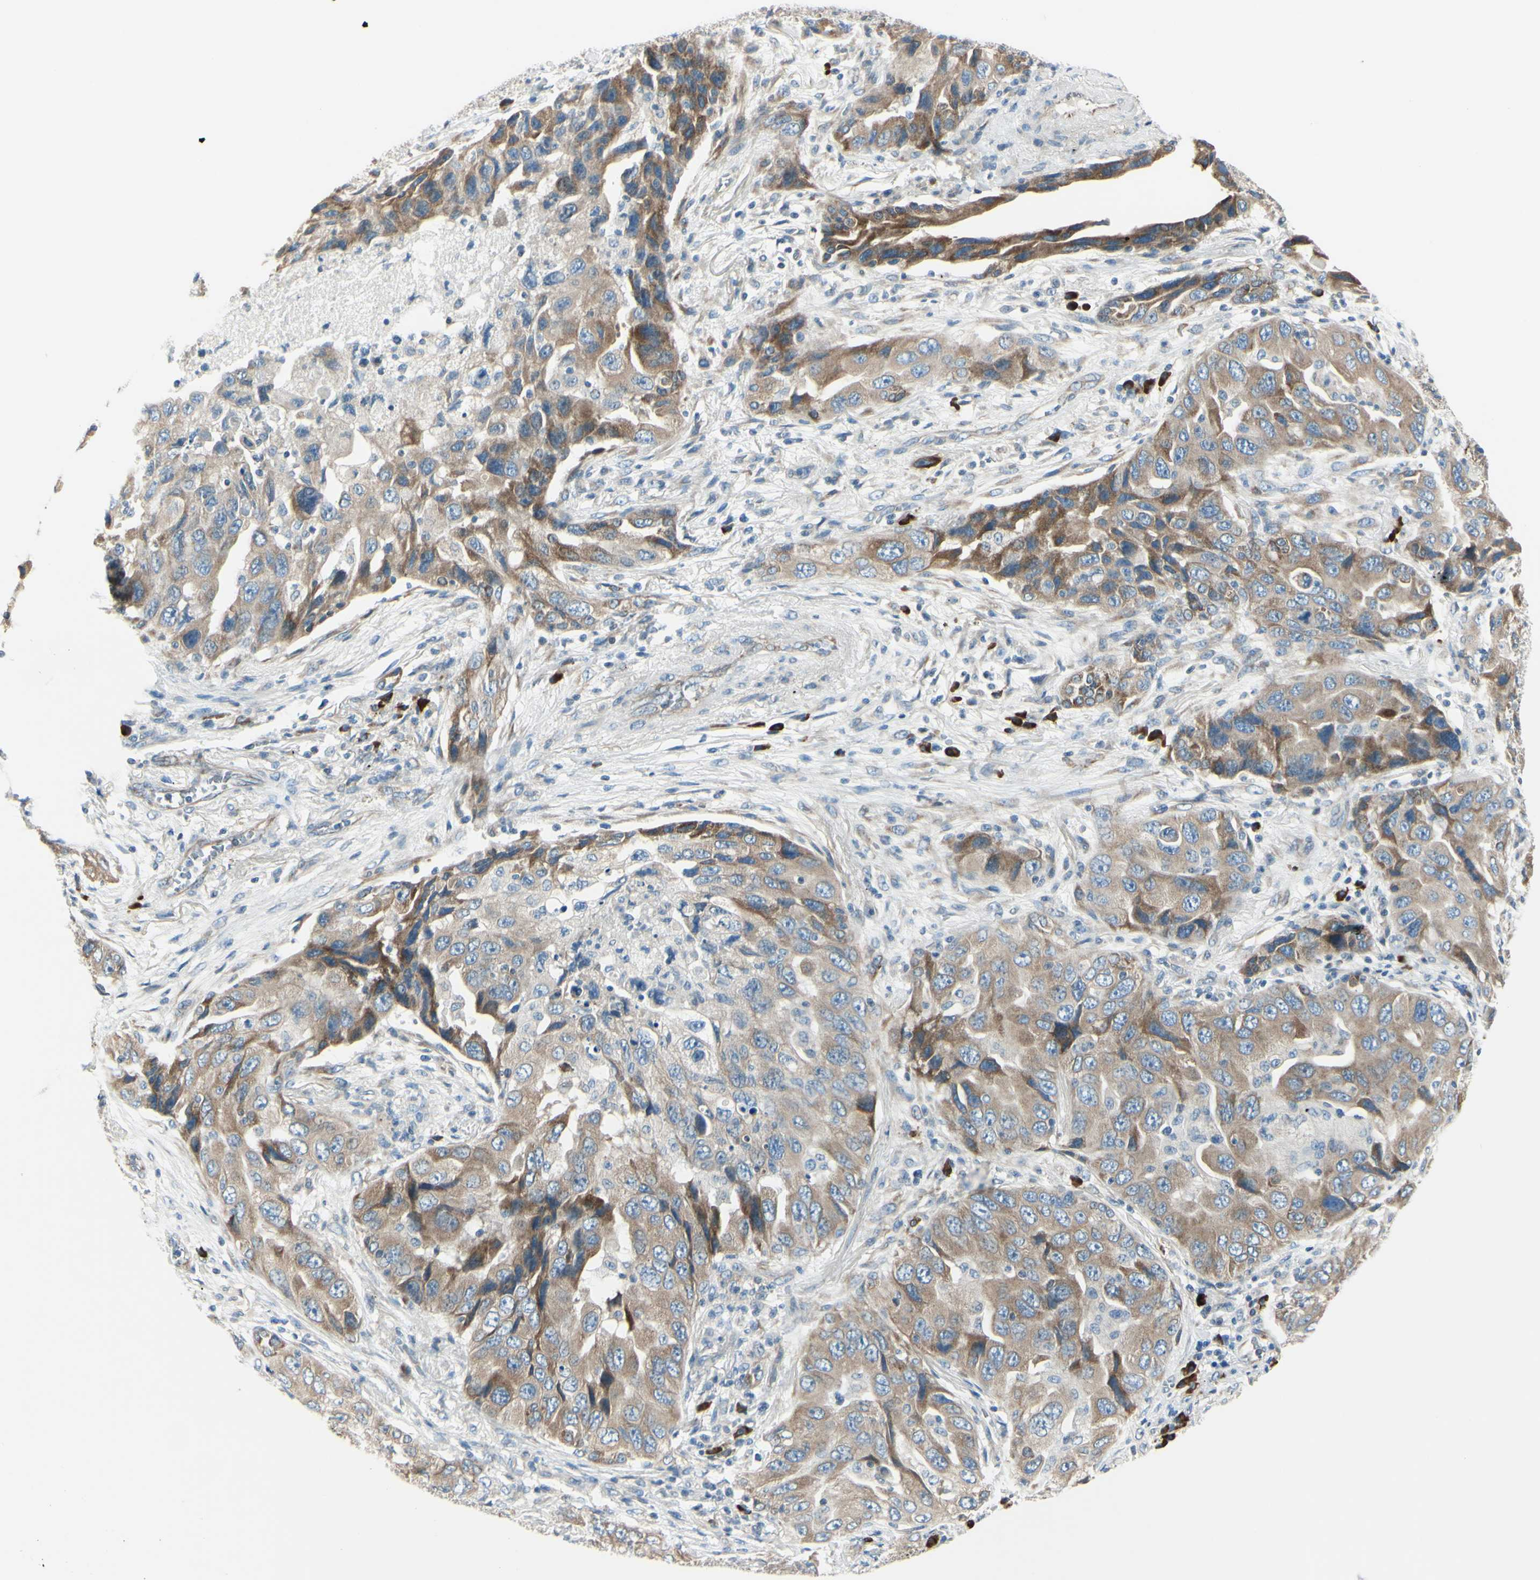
{"staining": {"intensity": "moderate", "quantity": ">75%", "location": "cytoplasmic/membranous"}, "tissue": "lung cancer", "cell_type": "Tumor cells", "image_type": "cancer", "snomed": [{"axis": "morphology", "description": "Adenocarcinoma, NOS"}, {"axis": "topography", "description": "Lung"}], "caption": "The image shows a brown stain indicating the presence of a protein in the cytoplasmic/membranous of tumor cells in adenocarcinoma (lung).", "gene": "SELENOS", "patient": {"sex": "female", "age": 65}}